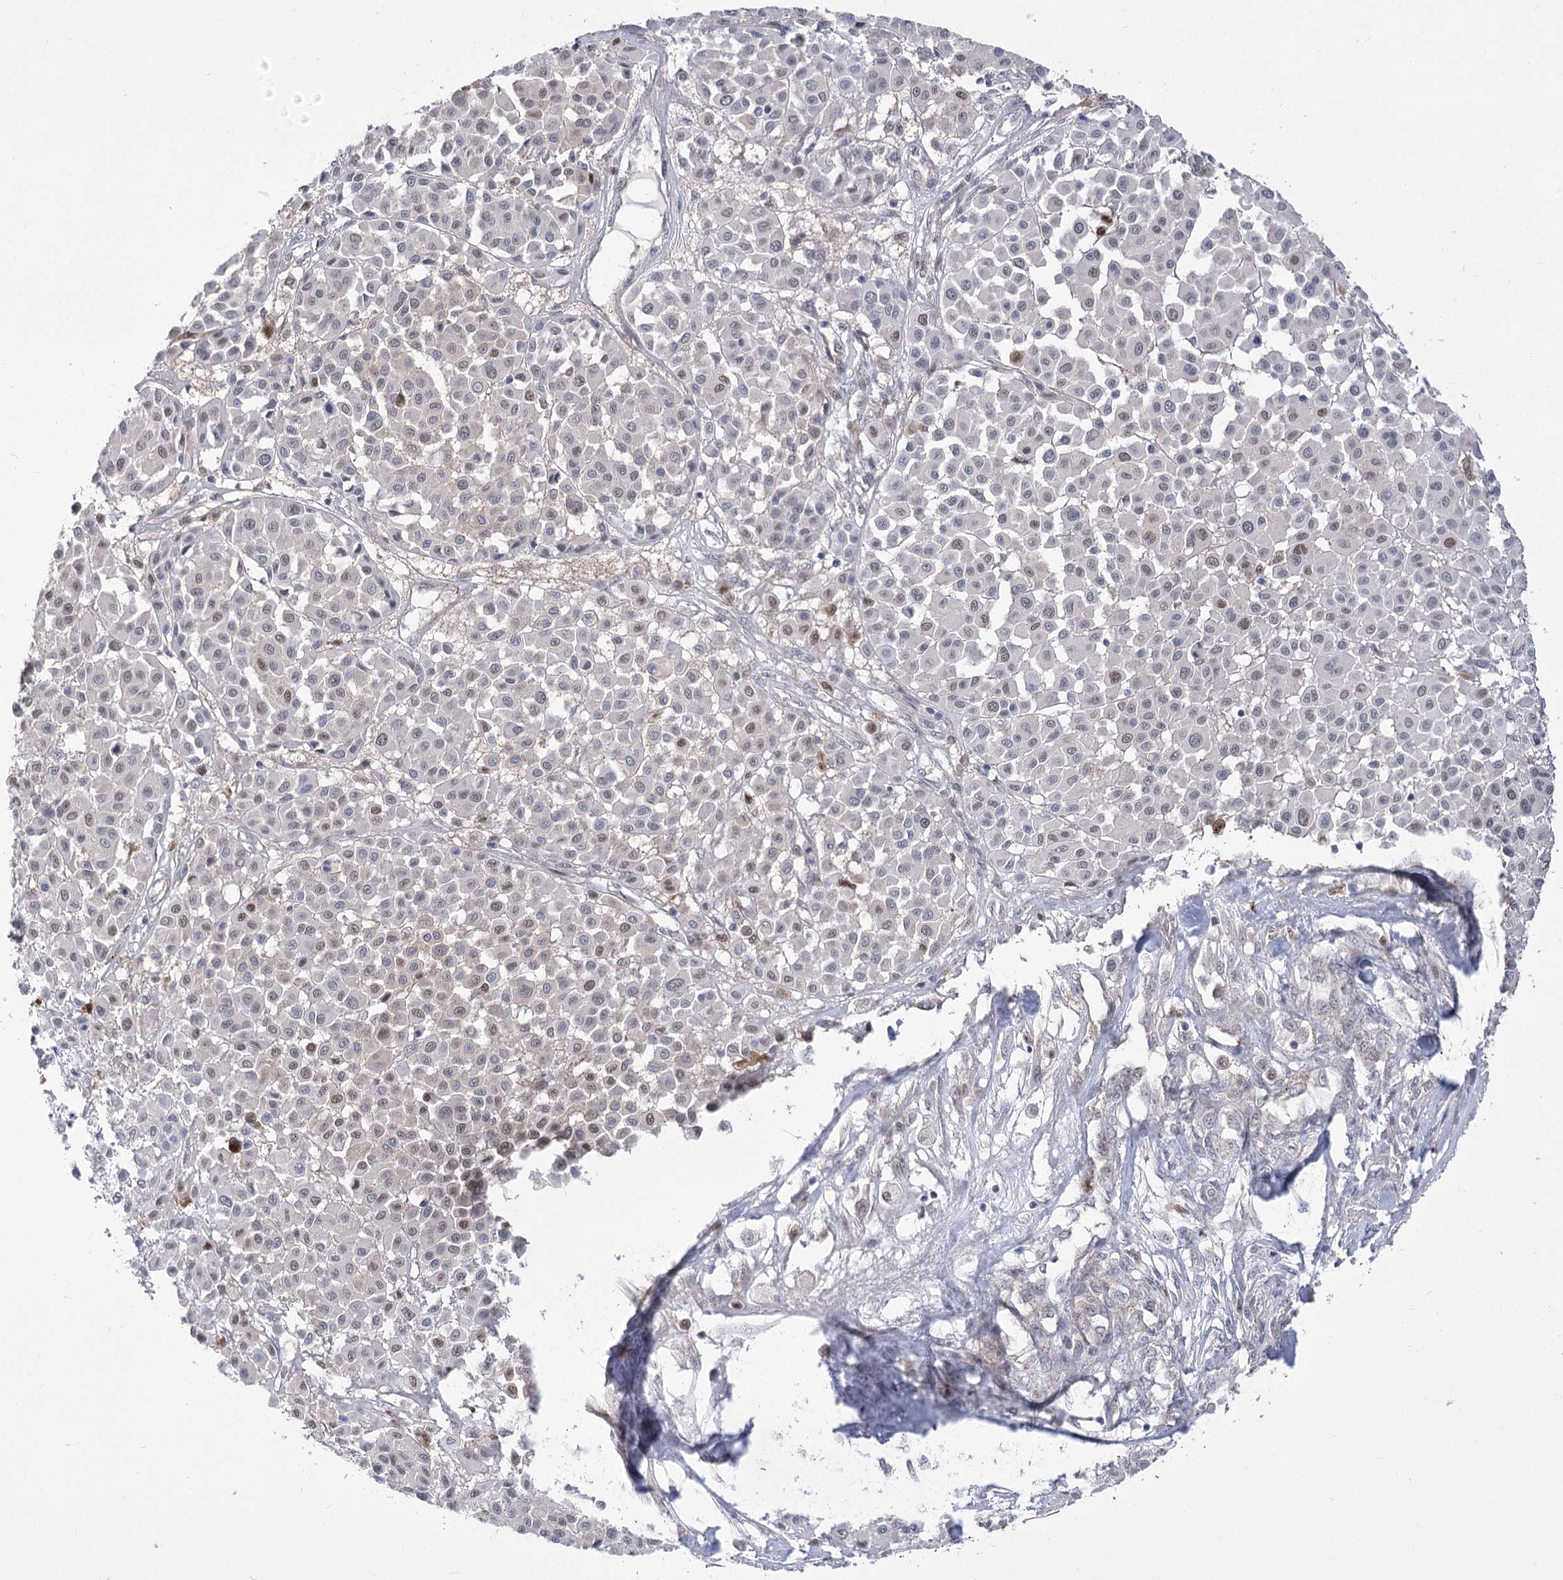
{"staining": {"intensity": "weak", "quantity": "<25%", "location": "nuclear"}, "tissue": "melanoma", "cell_type": "Tumor cells", "image_type": "cancer", "snomed": [{"axis": "morphology", "description": "Malignant melanoma, Metastatic site"}, {"axis": "topography", "description": "Soft tissue"}], "caption": "Immunohistochemistry histopathology image of neoplastic tissue: human melanoma stained with DAB reveals no significant protein expression in tumor cells.", "gene": "SIAE", "patient": {"sex": "male", "age": 41}}